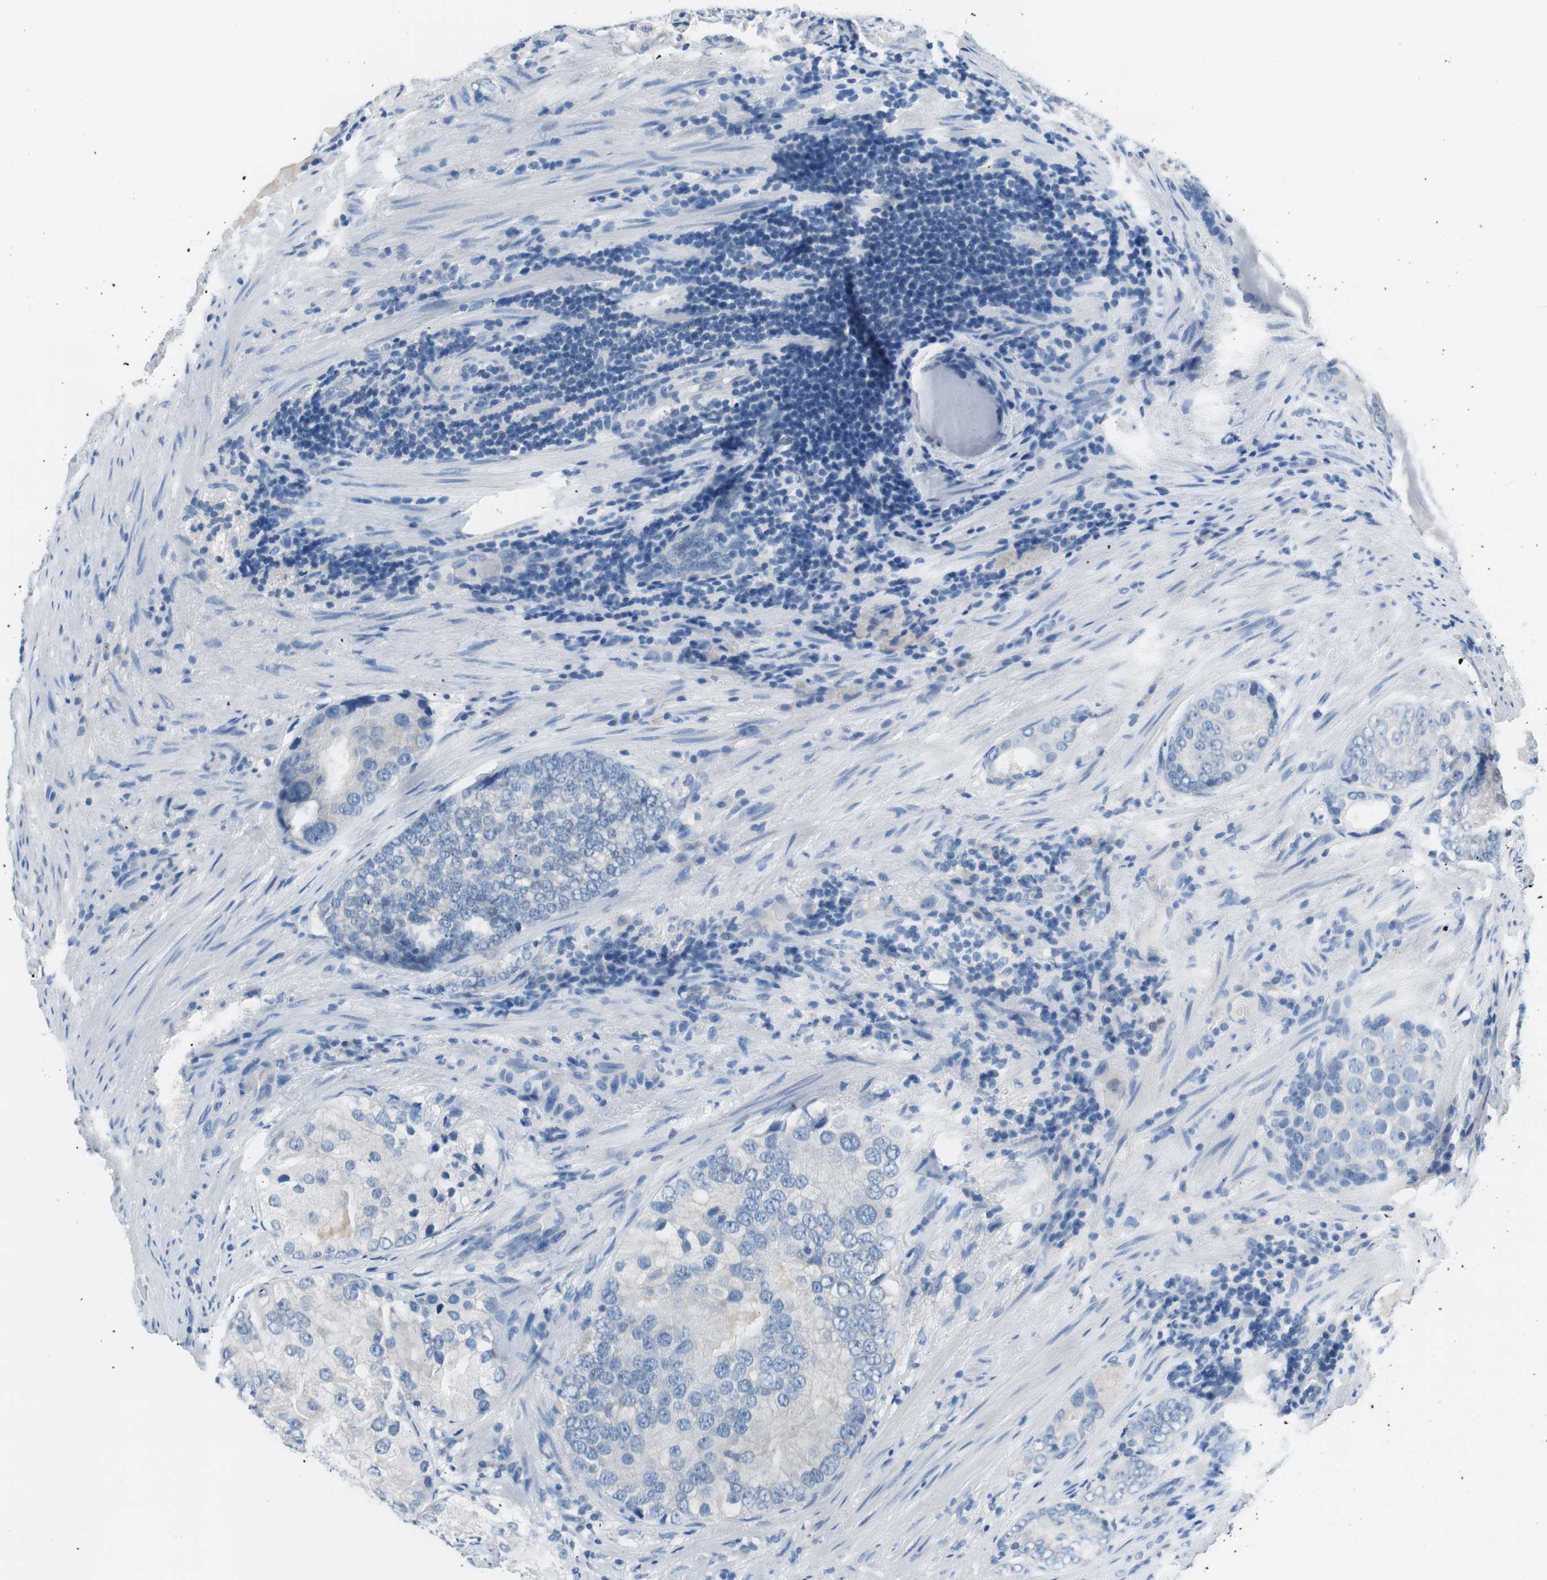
{"staining": {"intensity": "negative", "quantity": "none", "location": "none"}, "tissue": "prostate cancer", "cell_type": "Tumor cells", "image_type": "cancer", "snomed": [{"axis": "morphology", "description": "Adenocarcinoma, High grade"}, {"axis": "topography", "description": "Prostate"}], "caption": "High magnification brightfield microscopy of prostate cancer (high-grade adenocarcinoma) stained with DAB (brown) and counterstained with hematoxylin (blue): tumor cells show no significant staining. (DAB (3,3'-diaminobenzidine) immunohistochemistry (IHC) visualized using brightfield microscopy, high magnification).", "gene": "EVA1A", "patient": {"sex": "male", "age": 66}}